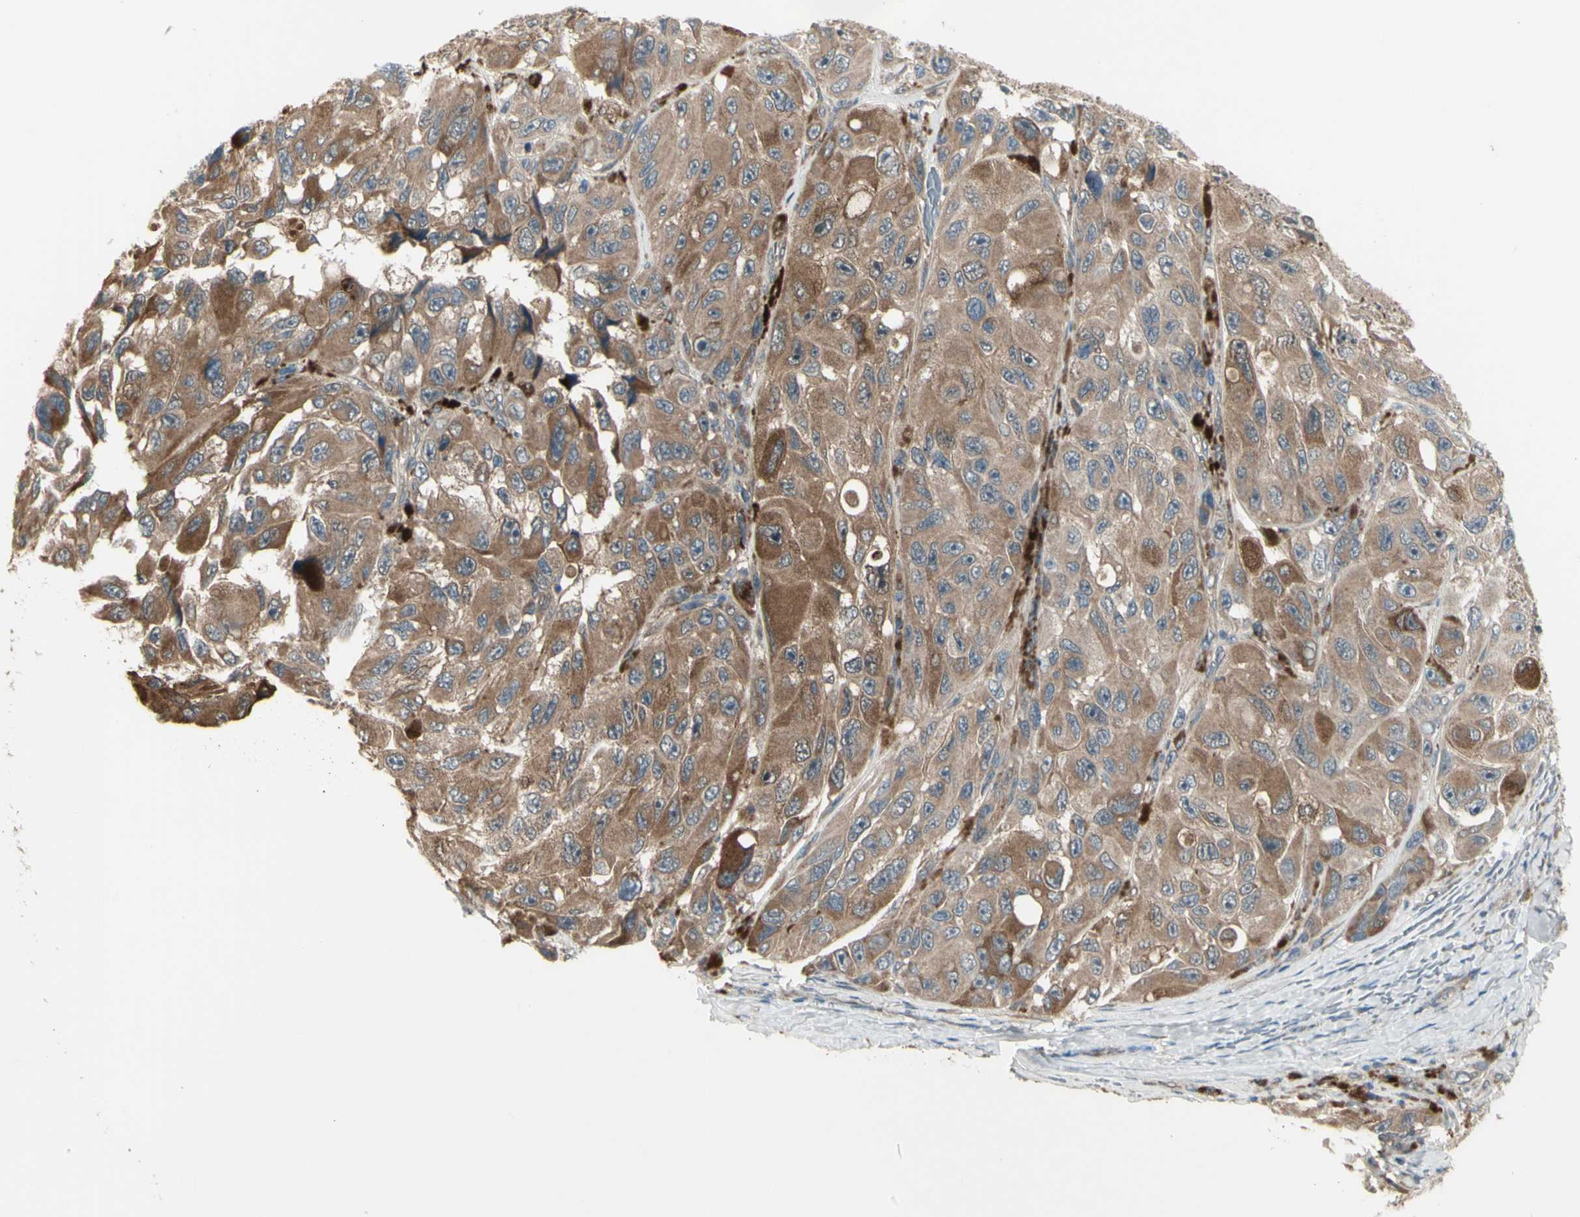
{"staining": {"intensity": "moderate", "quantity": ">75%", "location": "cytoplasmic/membranous"}, "tissue": "melanoma", "cell_type": "Tumor cells", "image_type": "cancer", "snomed": [{"axis": "morphology", "description": "Malignant melanoma, NOS"}, {"axis": "topography", "description": "Skin"}], "caption": "Brown immunohistochemical staining in human malignant melanoma demonstrates moderate cytoplasmic/membranous expression in approximately >75% of tumor cells.", "gene": "OSTM1", "patient": {"sex": "female", "age": 73}}